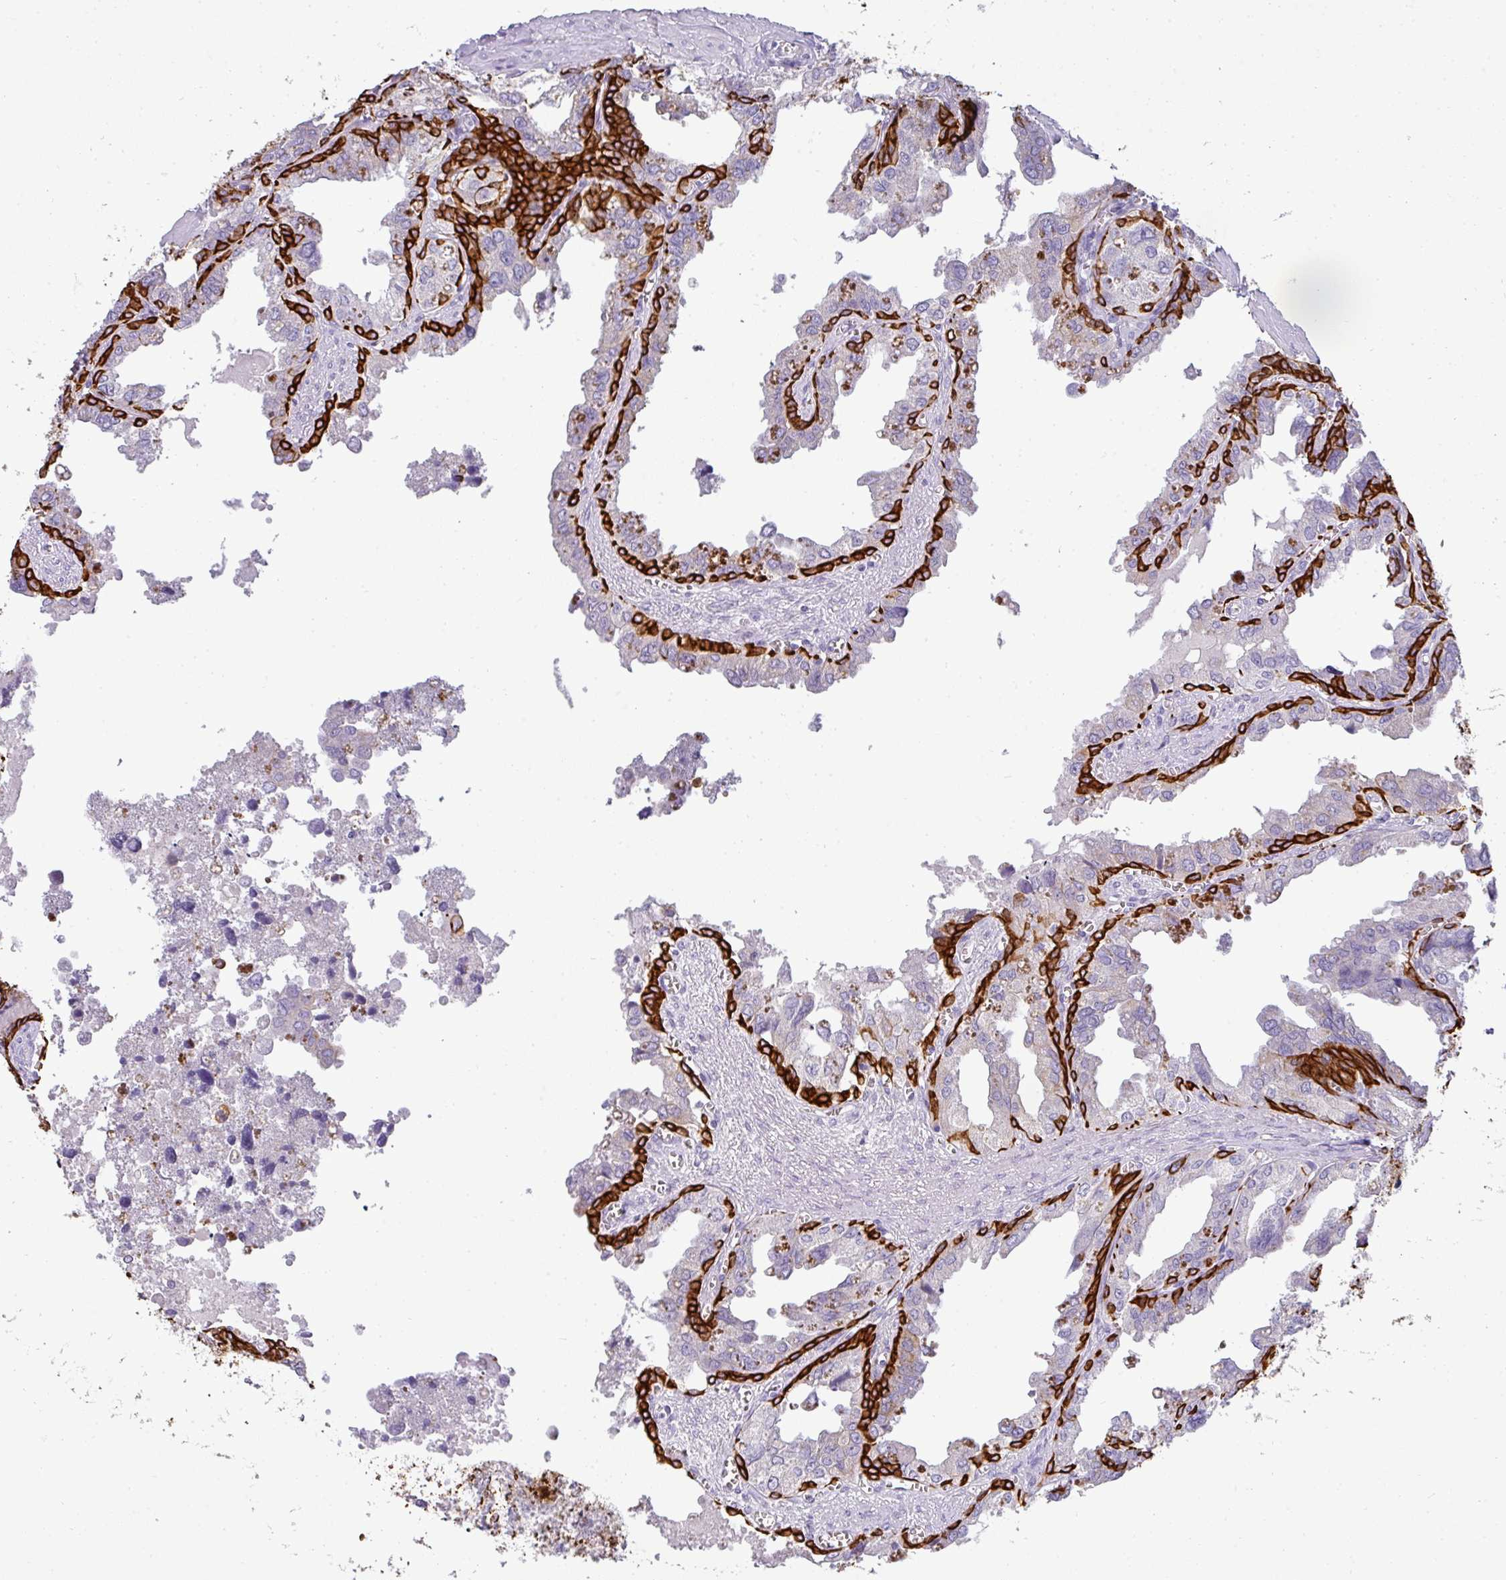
{"staining": {"intensity": "strong", "quantity": "25%-75%", "location": "cytoplasmic/membranous"}, "tissue": "seminal vesicle", "cell_type": "Glandular cells", "image_type": "normal", "snomed": [{"axis": "morphology", "description": "Normal tissue, NOS"}, {"axis": "topography", "description": "Seminal veicle"}], "caption": "Protein expression analysis of normal human seminal vesicle reveals strong cytoplasmic/membranous staining in approximately 25%-75% of glandular cells. Nuclei are stained in blue.", "gene": "ASXL3", "patient": {"sex": "male", "age": 67}}